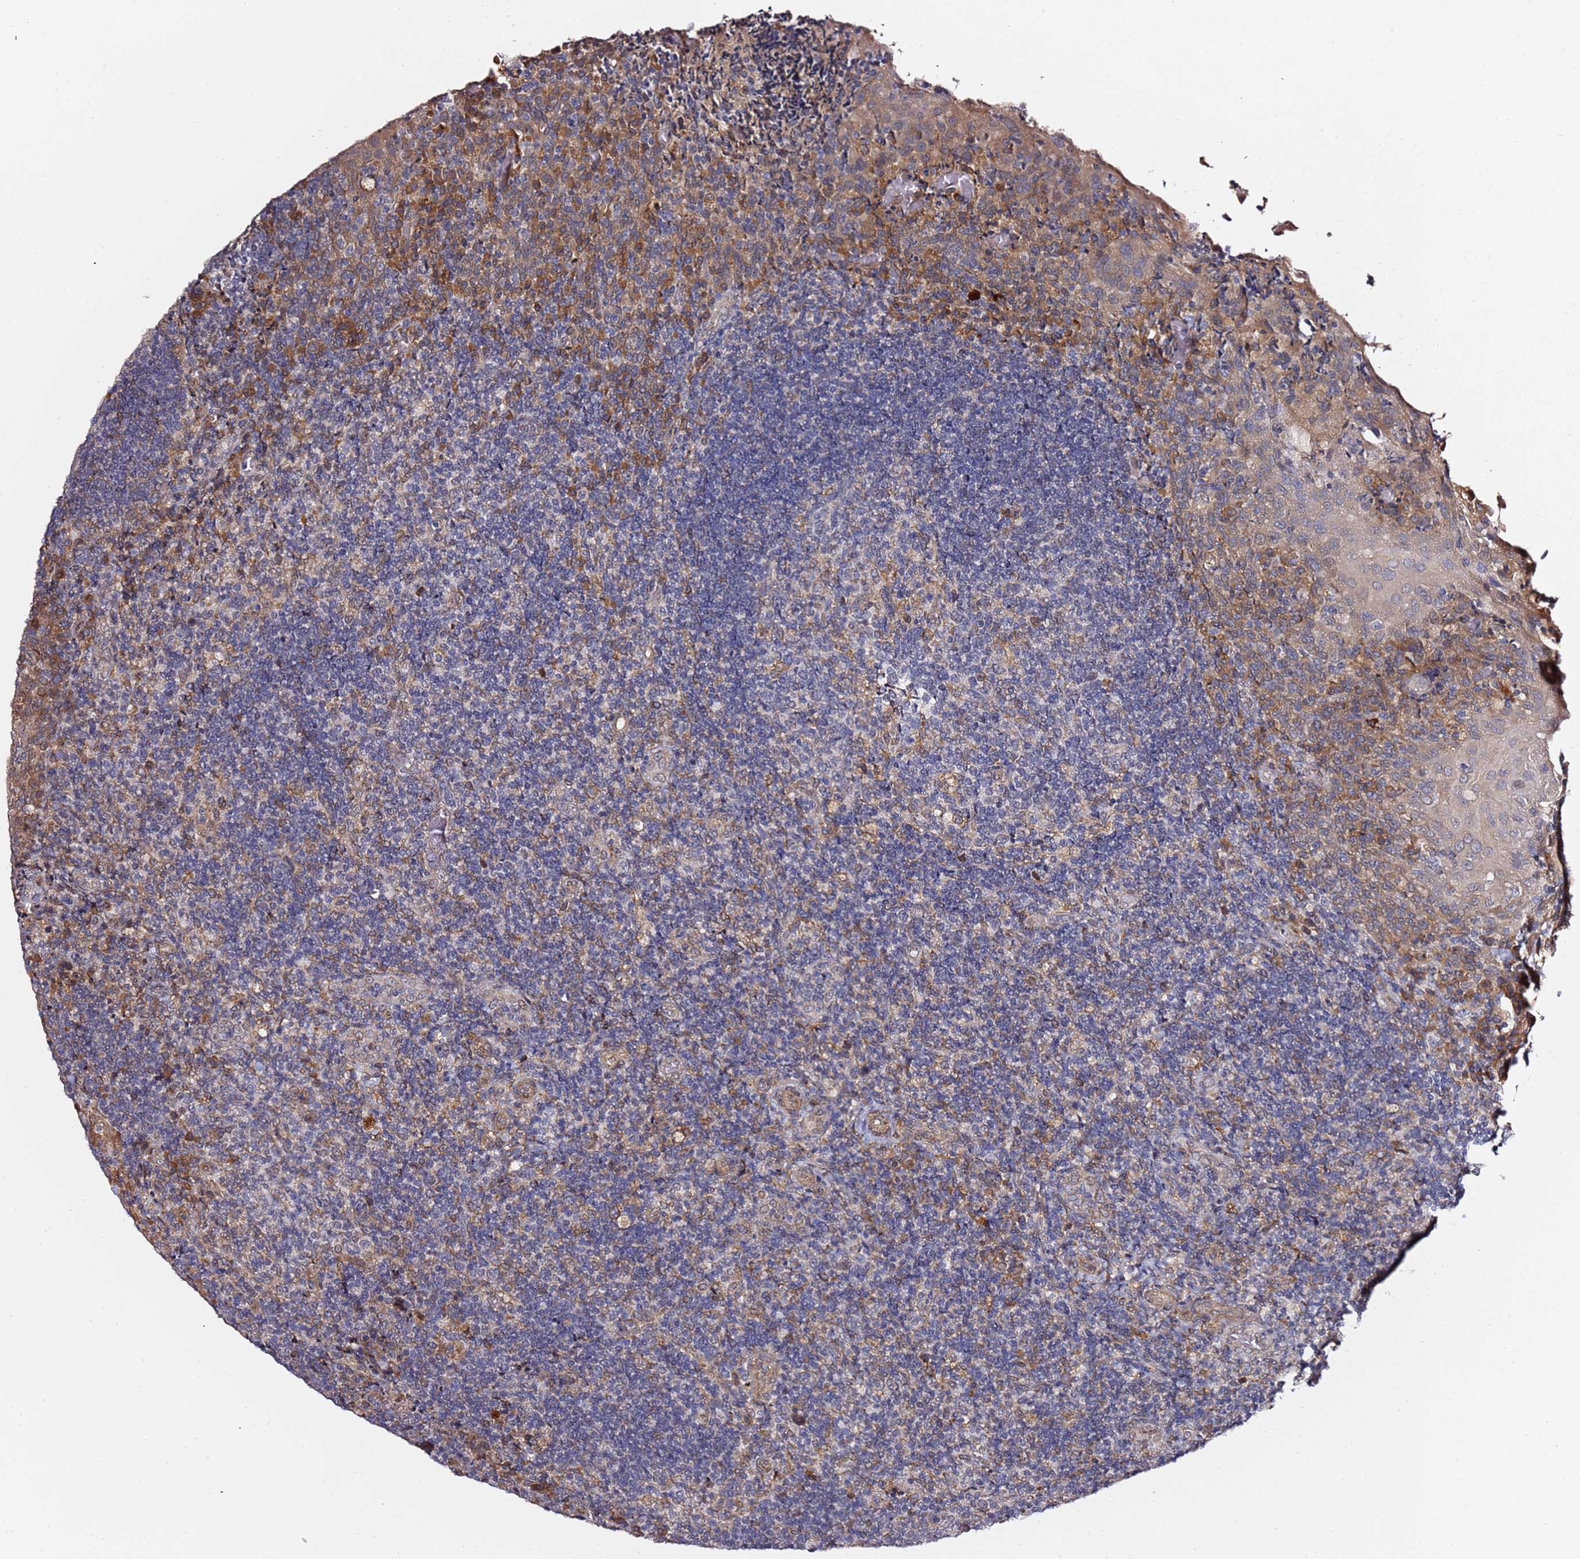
{"staining": {"intensity": "strong", "quantity": "<25%", "location": "cytoplasmic/membranous"}, "tissue": "tonsil", "cell_type": "Germinal center cells", "image_type": "normal", "snomed": [{"axis": "morphology", "description": "Normal tissue, NOS"}, {"axis": "topography", "description": "Tonsil"}], "caption": "Immunohistochemistry (IHC) image of unremarkable tonsil stained for a protein (brown), which reveals medium levels of strong cytoplasmic/membranous staining in approximately <25% of germinal center cells.", "gene": "PRKAB2", "patient": {"sex": "male", "age": 17}}